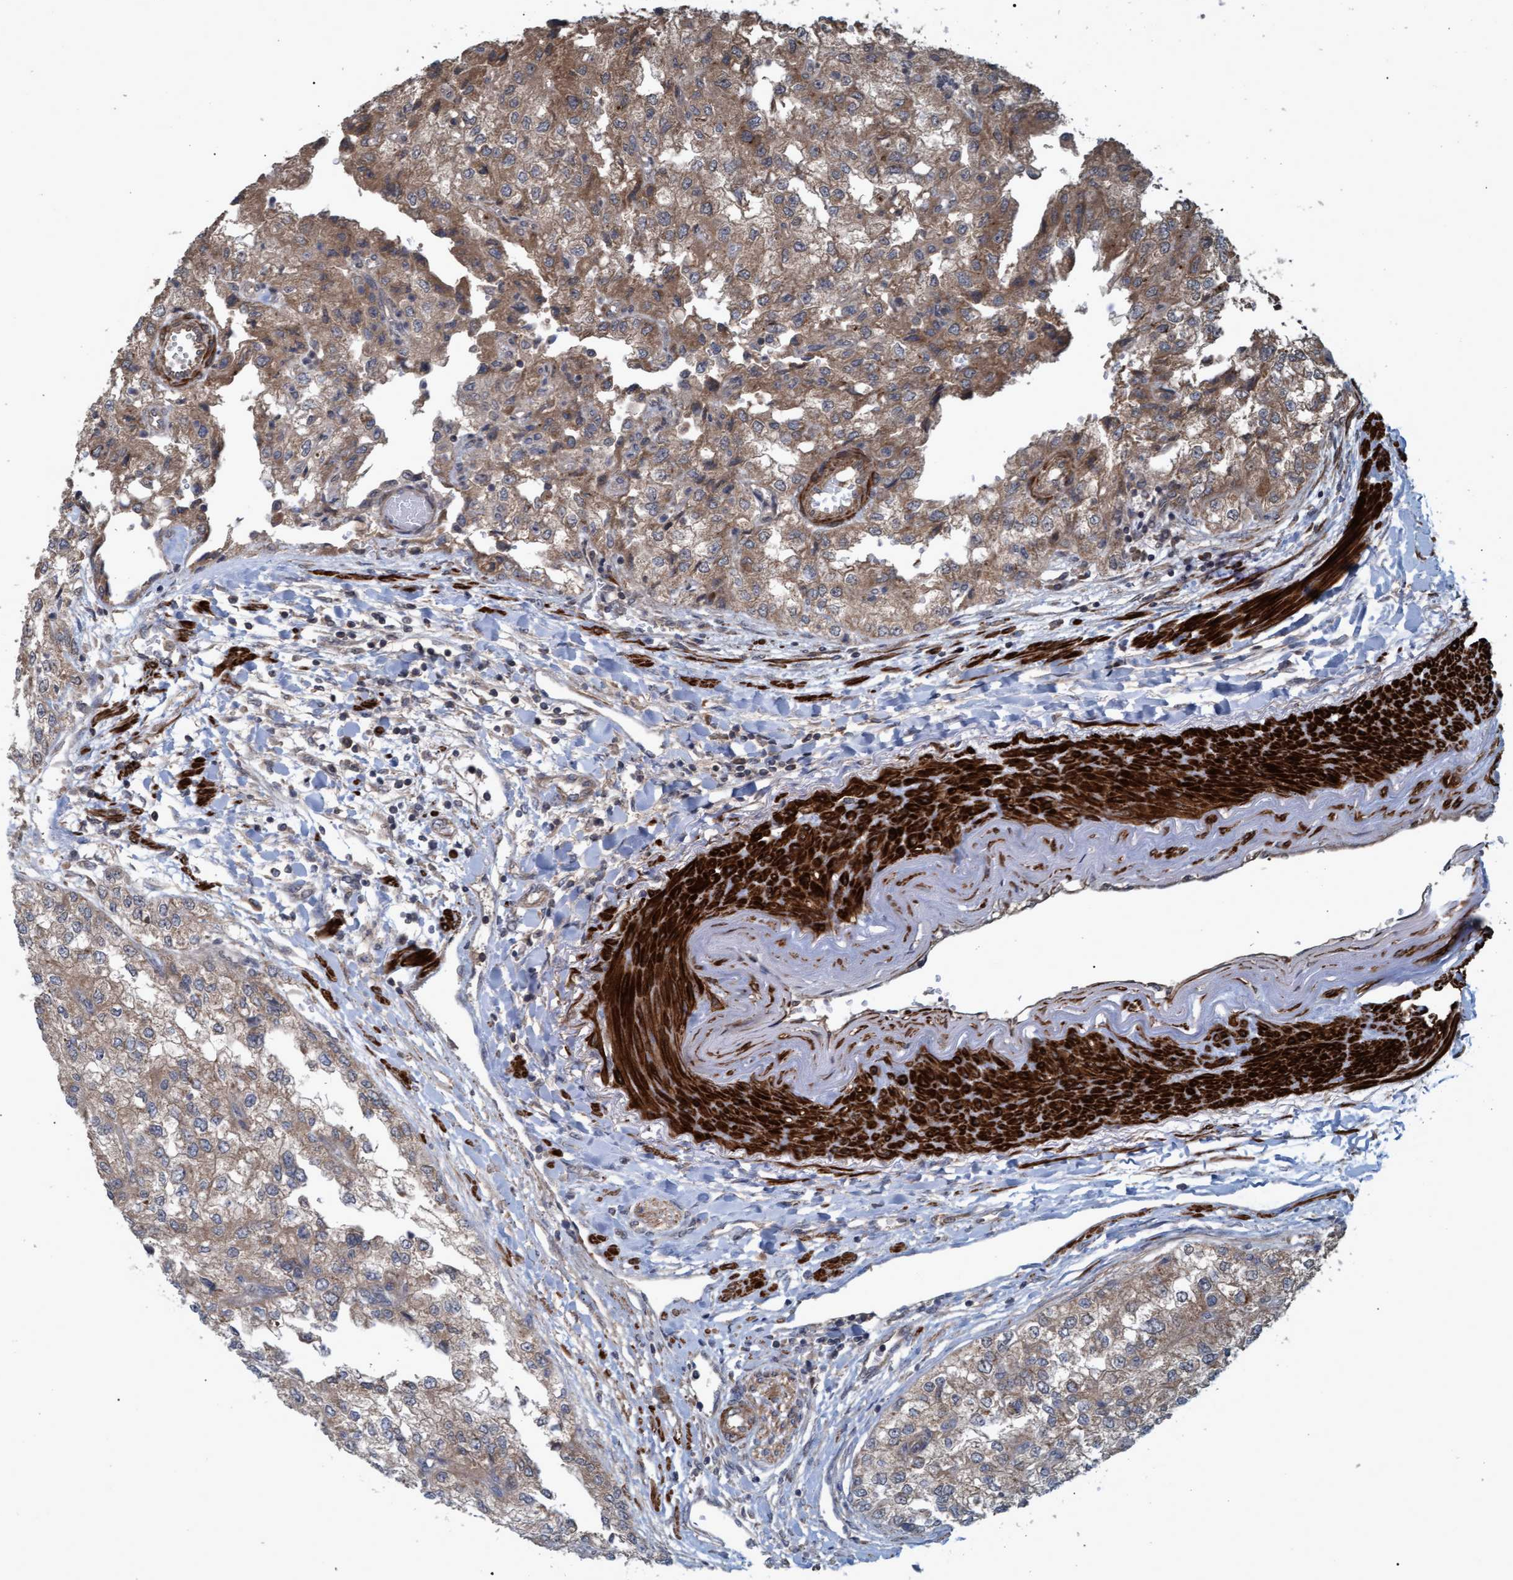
{"staining": {"intensity": "moderate", "quantity": ">75%", "location": "cytoplasmic/membranous"}, "tissue": "renal cancer", "cell_type": "Tumor cells", "image_type": "cancer", "snomed": [{"axis": "morphology", "description": "Adenocarcinoma, NOS"}, {"axis": "topography", "description": "Kidney"}], "caption": "Protein analysis of renal adenocarcinoma tissue shows moderate cytoplasmic/membranous staining in about >75% of tumor cells.", "gene": "GGT6", "patient": {"sex": "female", "age": 54}}